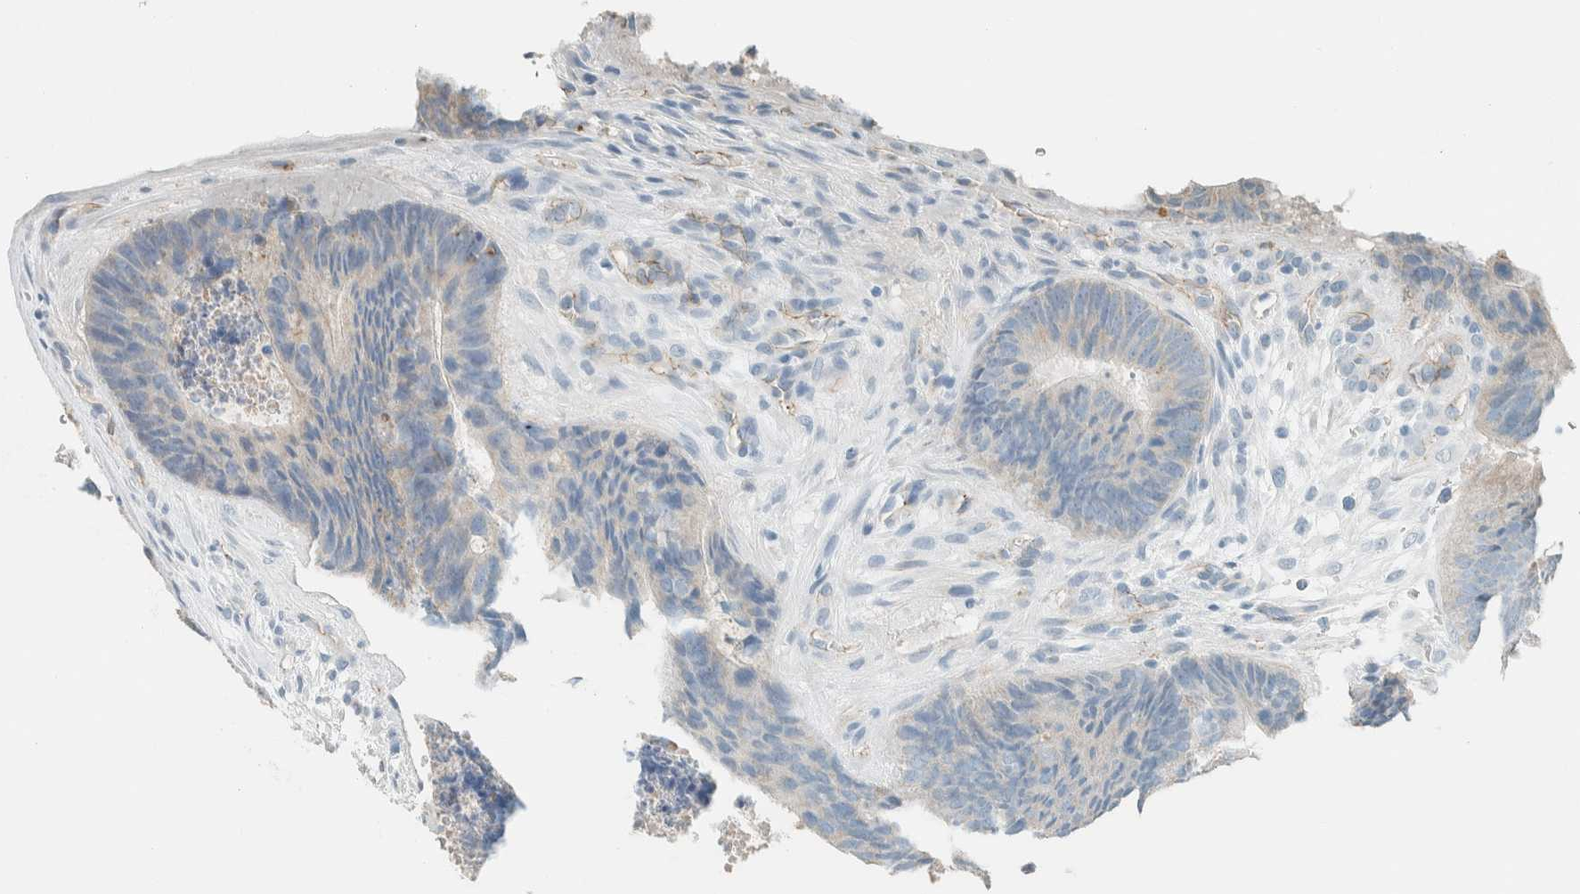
{"staining": {"intensity": "weak", "quantity": "<25%", "location": "cytoplasmic/membranous"}, "tissue": "colorectal cancer", "cell_type": "Tumor cells", "image_type": "cancer", "snomed": [{"axis": "morphology", "description": "Adenocarcinoma, NOS"}, {"axis": "topography", "description": "Colon"}], "caption": "IHC image of human colorectal cancer stained for a protein (brown), which demonstrates no expression in tumor cells.", "gene": "SLFN12", "patient": {"sex": "male", "age": 56}}